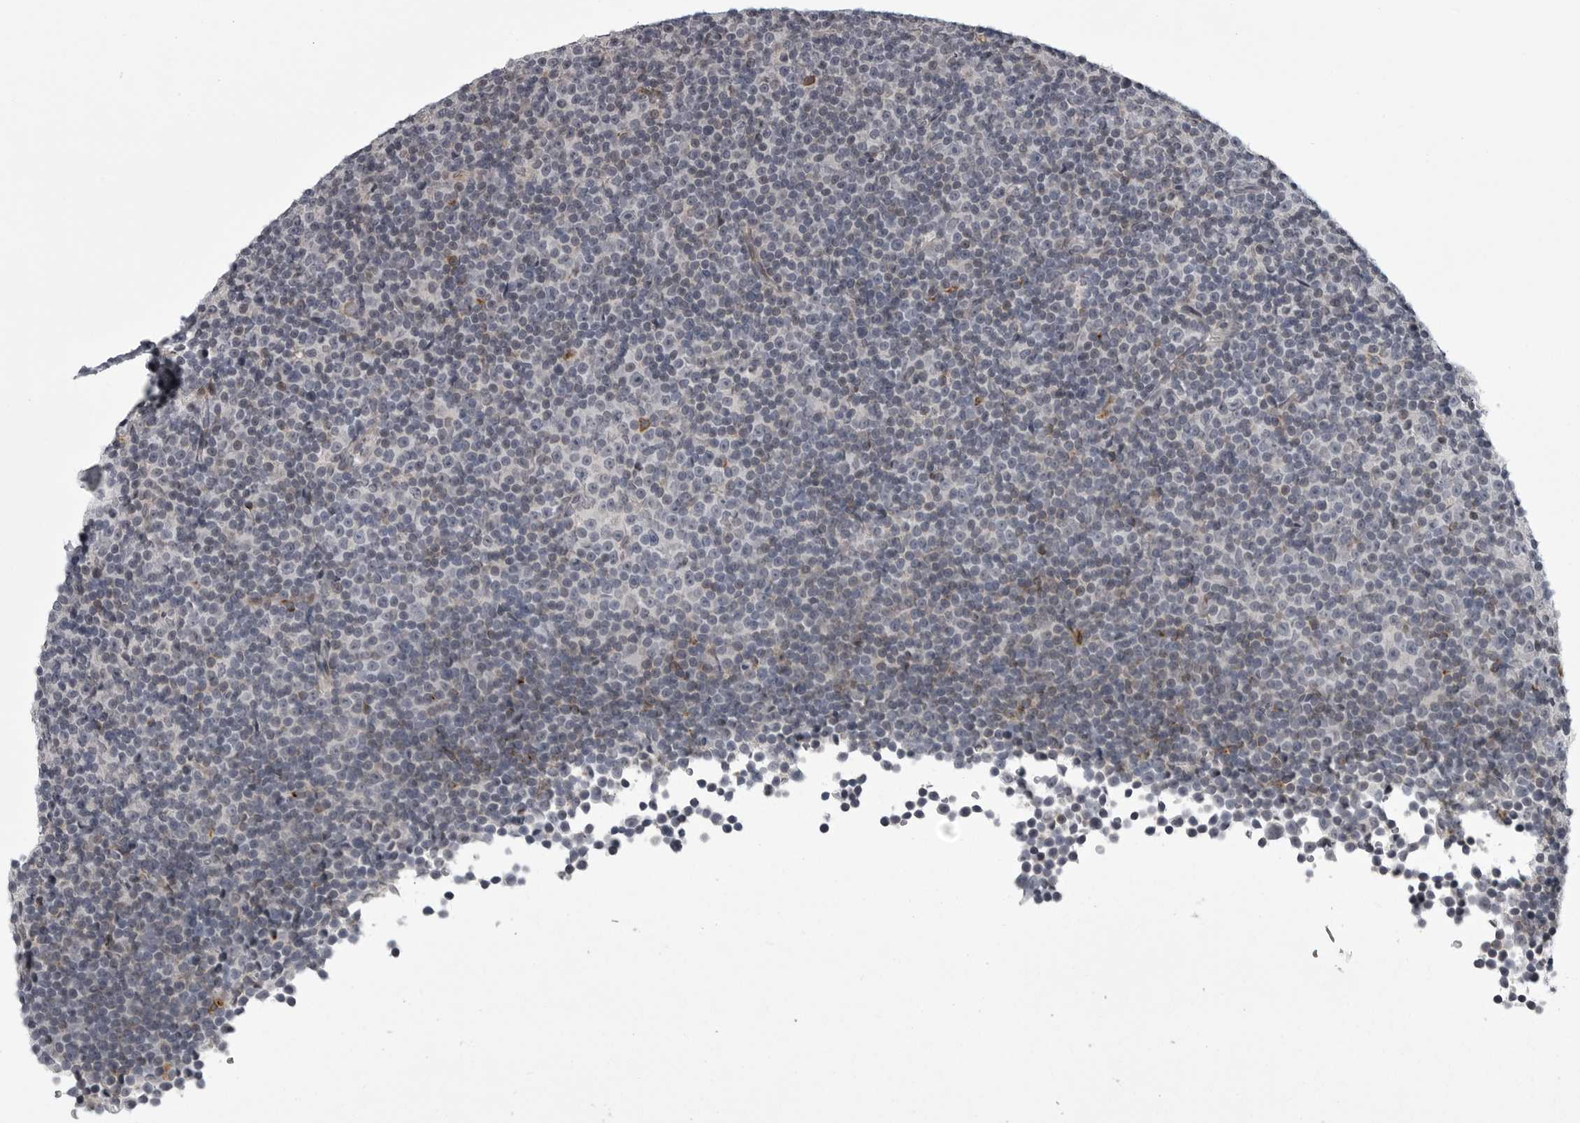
{"staining": {"intensity": "negative", "quantity": "none", "location": "none"}, "tissue": "lymphoma", "cell_type": "Tumor cells", "image_type": "cancer", "snomed": [{"axis": "morphology", "description": "Malignant lymphoma, non-Hodgkin's type, Low grade"}, {"axis": "topography", "description": "Lymph node"}], "caption": "This micrograph is of lymphoma stained with immunohistochemistry (IHC) to label a protein in brown with the nuclei are counter-stained blue. There is no positivity in tumor cells.", "gene": "LYSMD1", "patient": {"sex": "female", "age": 67}}